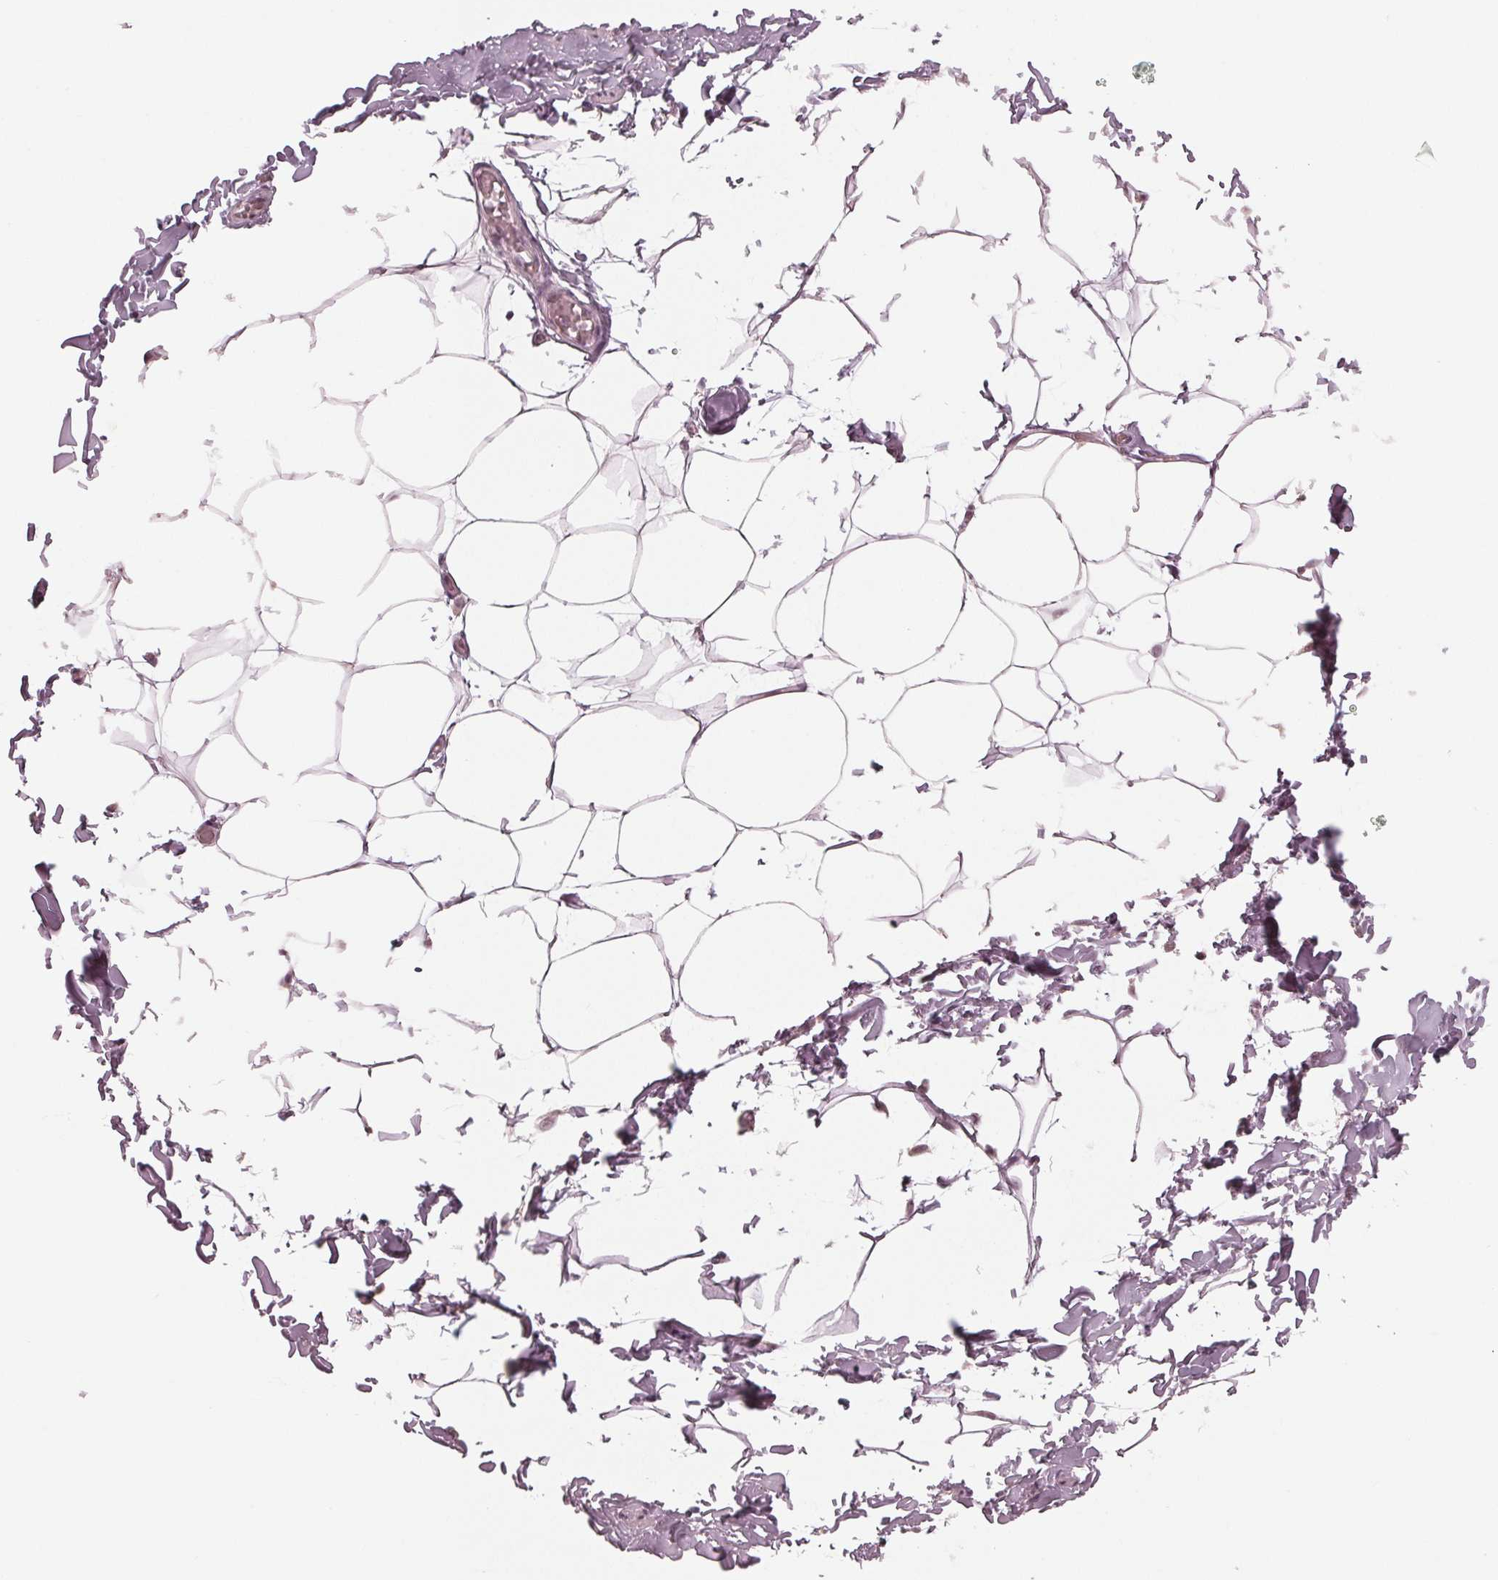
{"staining": {"intensity": "negative", "quantity": "none", "location": "none"}, "tissue": "adipose tissue", "cell_type": "Adipocytes", "image_type": "normal", "snomed": [{"axis": "morphology", "description": "Normal tissue, NOS"}, {"axis": "topography", "description": "Soft tissue"}, {"axis": "topography", "description": "Adipose tissue"}, {"axis": "topography", "description": "Vascular tissue"}, {"axis": "topography", "description": "Peripheral nerve tissue"}], "caption": "Photomicrograph shows no protein positivity in adipocytes of benign adipose tissue. (DAB immunohistochemistry (IHC) visualized using brightfield microscopy, high magnification).", "gene": "ADPRHL1", "patient": {"sex": "male", "age": 29}}